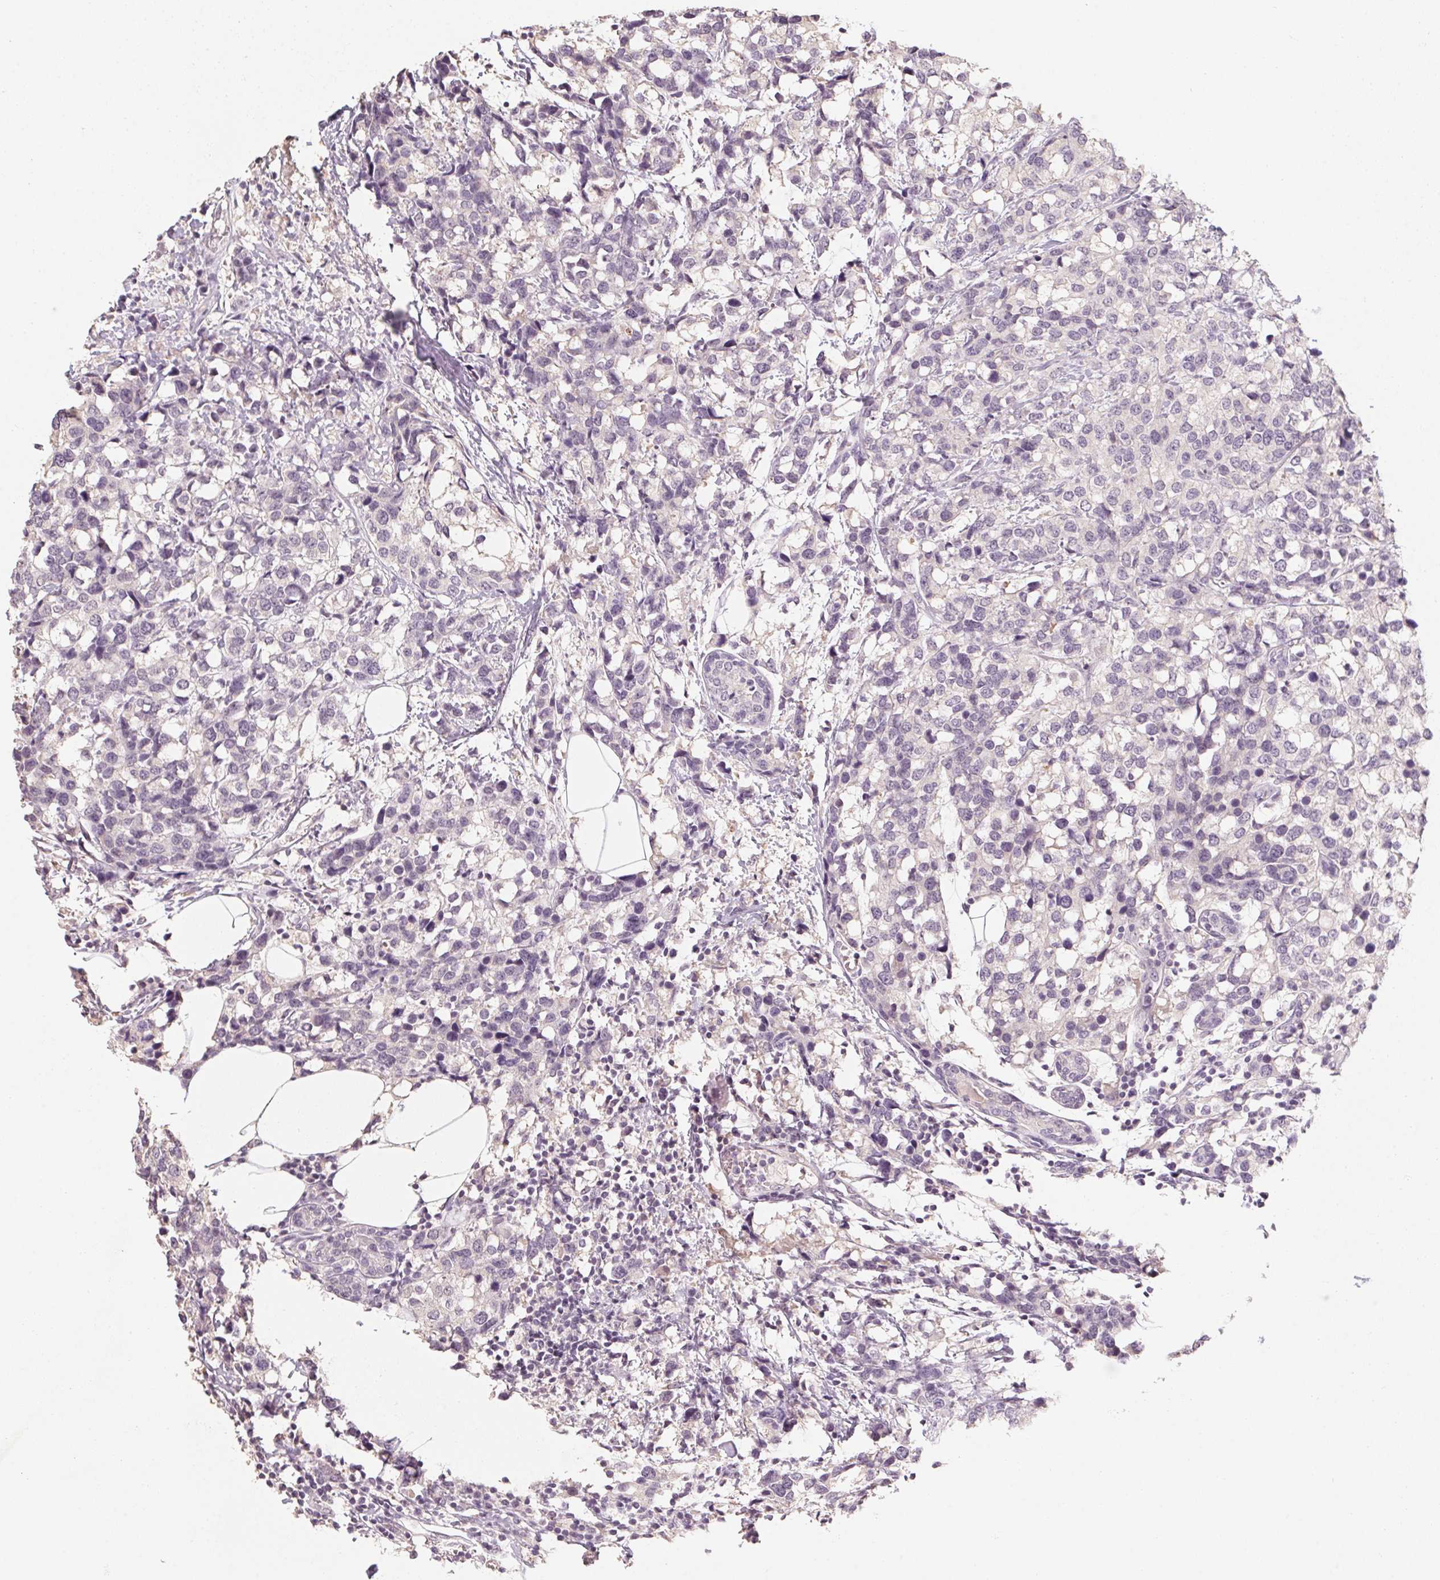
{"staining": {"intensity": "negative", "quantity": "none", "location": "none"}, "tissue": "breast cancer", "cell_type": "Tumor cells", "image_type": "cancer", "snomed": [{"axis": "morphology", "description": "Lobular carcinoma"}, {"axis": "topography", "description": "Breast"}], "caption": "This histopathology image is of breast lobular carcinoma stained with immunohistochemistry to label a protein in brown with the nuclei are counter-stained blue. There is no staining in tumor cells. Nuclei are stained in blue.", "gene": "CAPZA3", "patient": {"sex": "female", "age": 59}}